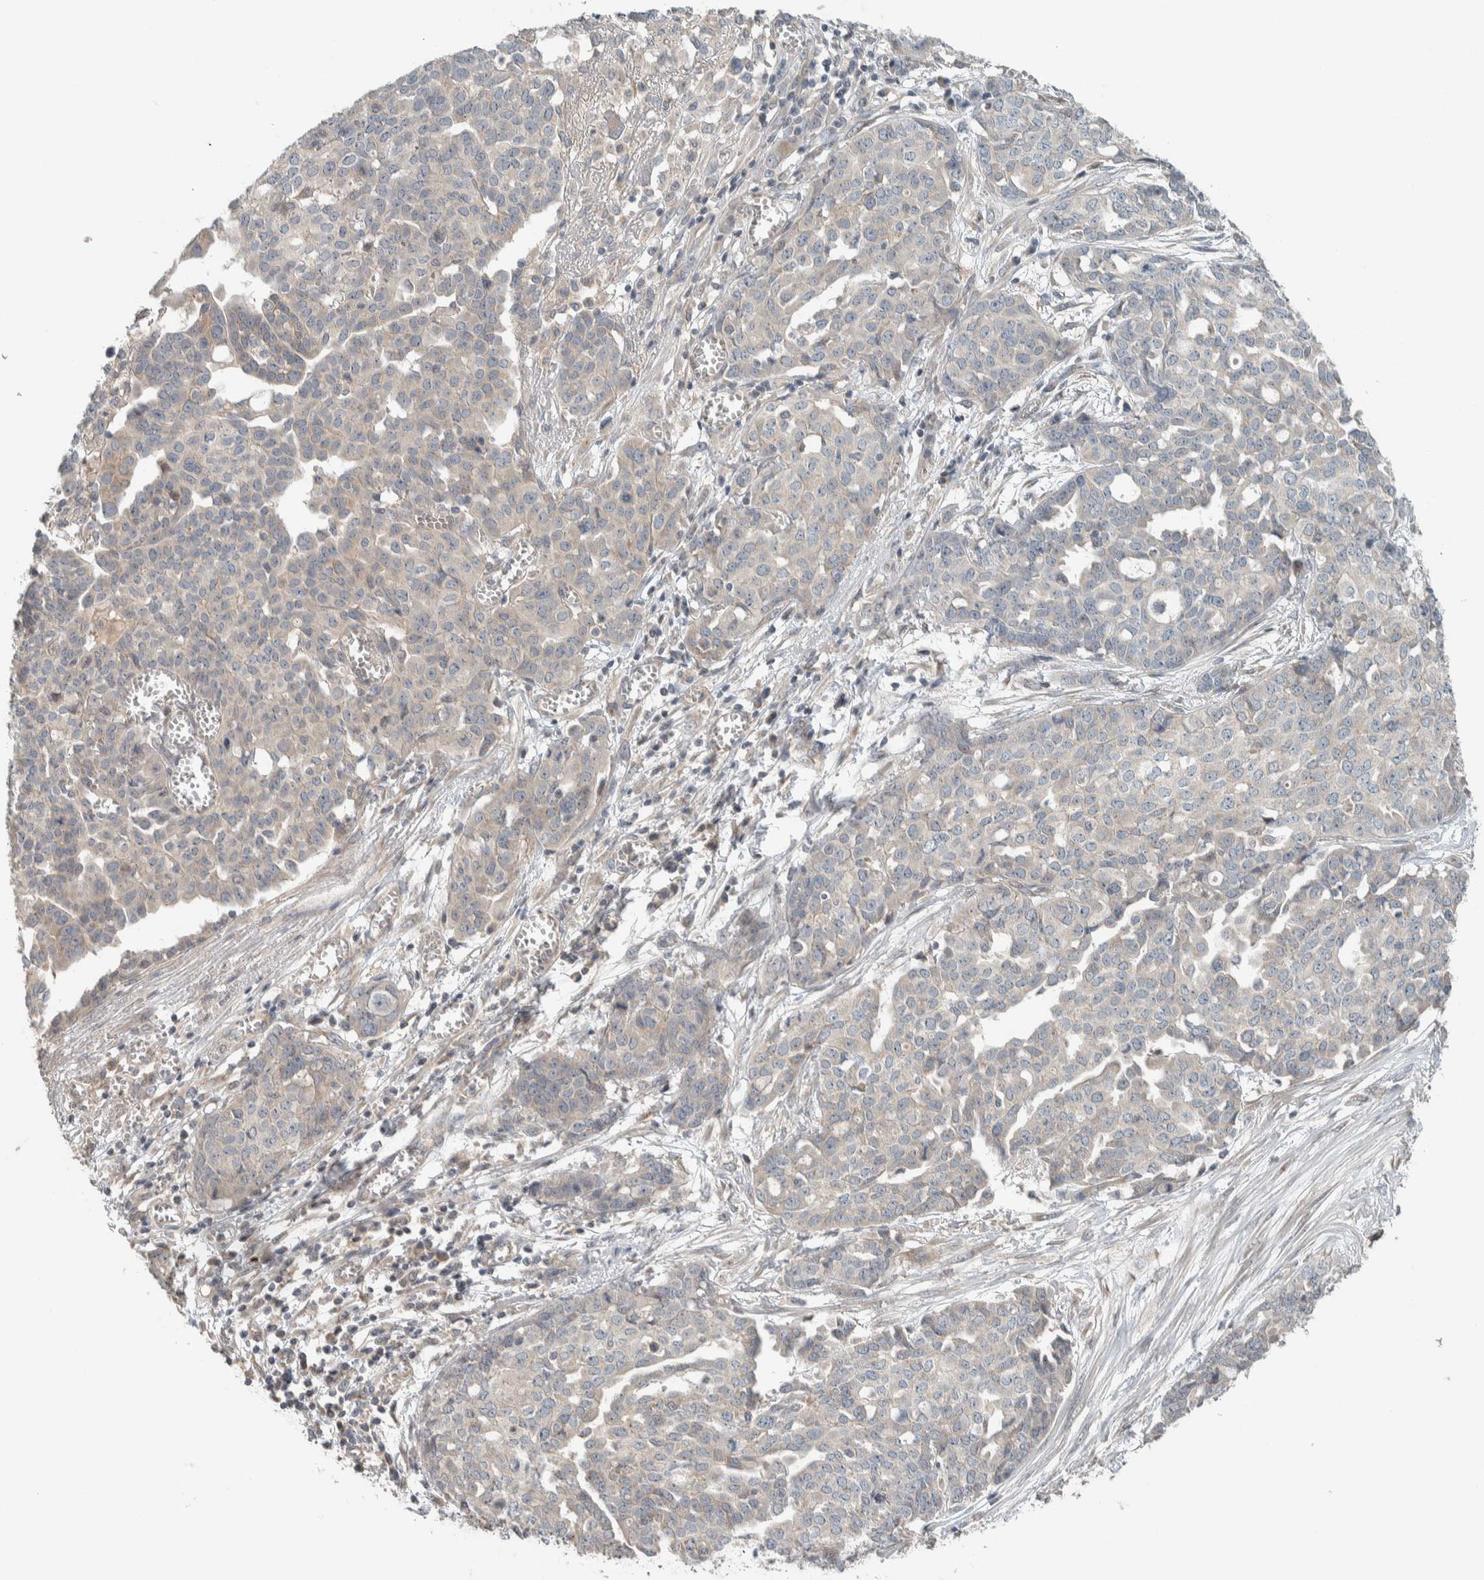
{"staining": {"intensity": "negative", "quantity": "none", "location": "none"}, "tissue": "ovarian cancer", "cell_type": "Tumor cells", "image_type": "cancer", "snomed": [{"axis": "morphology", "description": "Cystadenocarcinoma, serous, NOS"}, {"axis": "topography", "description": "Soft tissue"}, {"axis": "topography", "description": "Ovary"}], "caption": "This is an immunohistochemistry image of human serous cystadenocarcinoma (ovarian). There is no positivity in tumor cells.", "gene": "NBR1", "patient": {"sex": "female", "age": 57}}